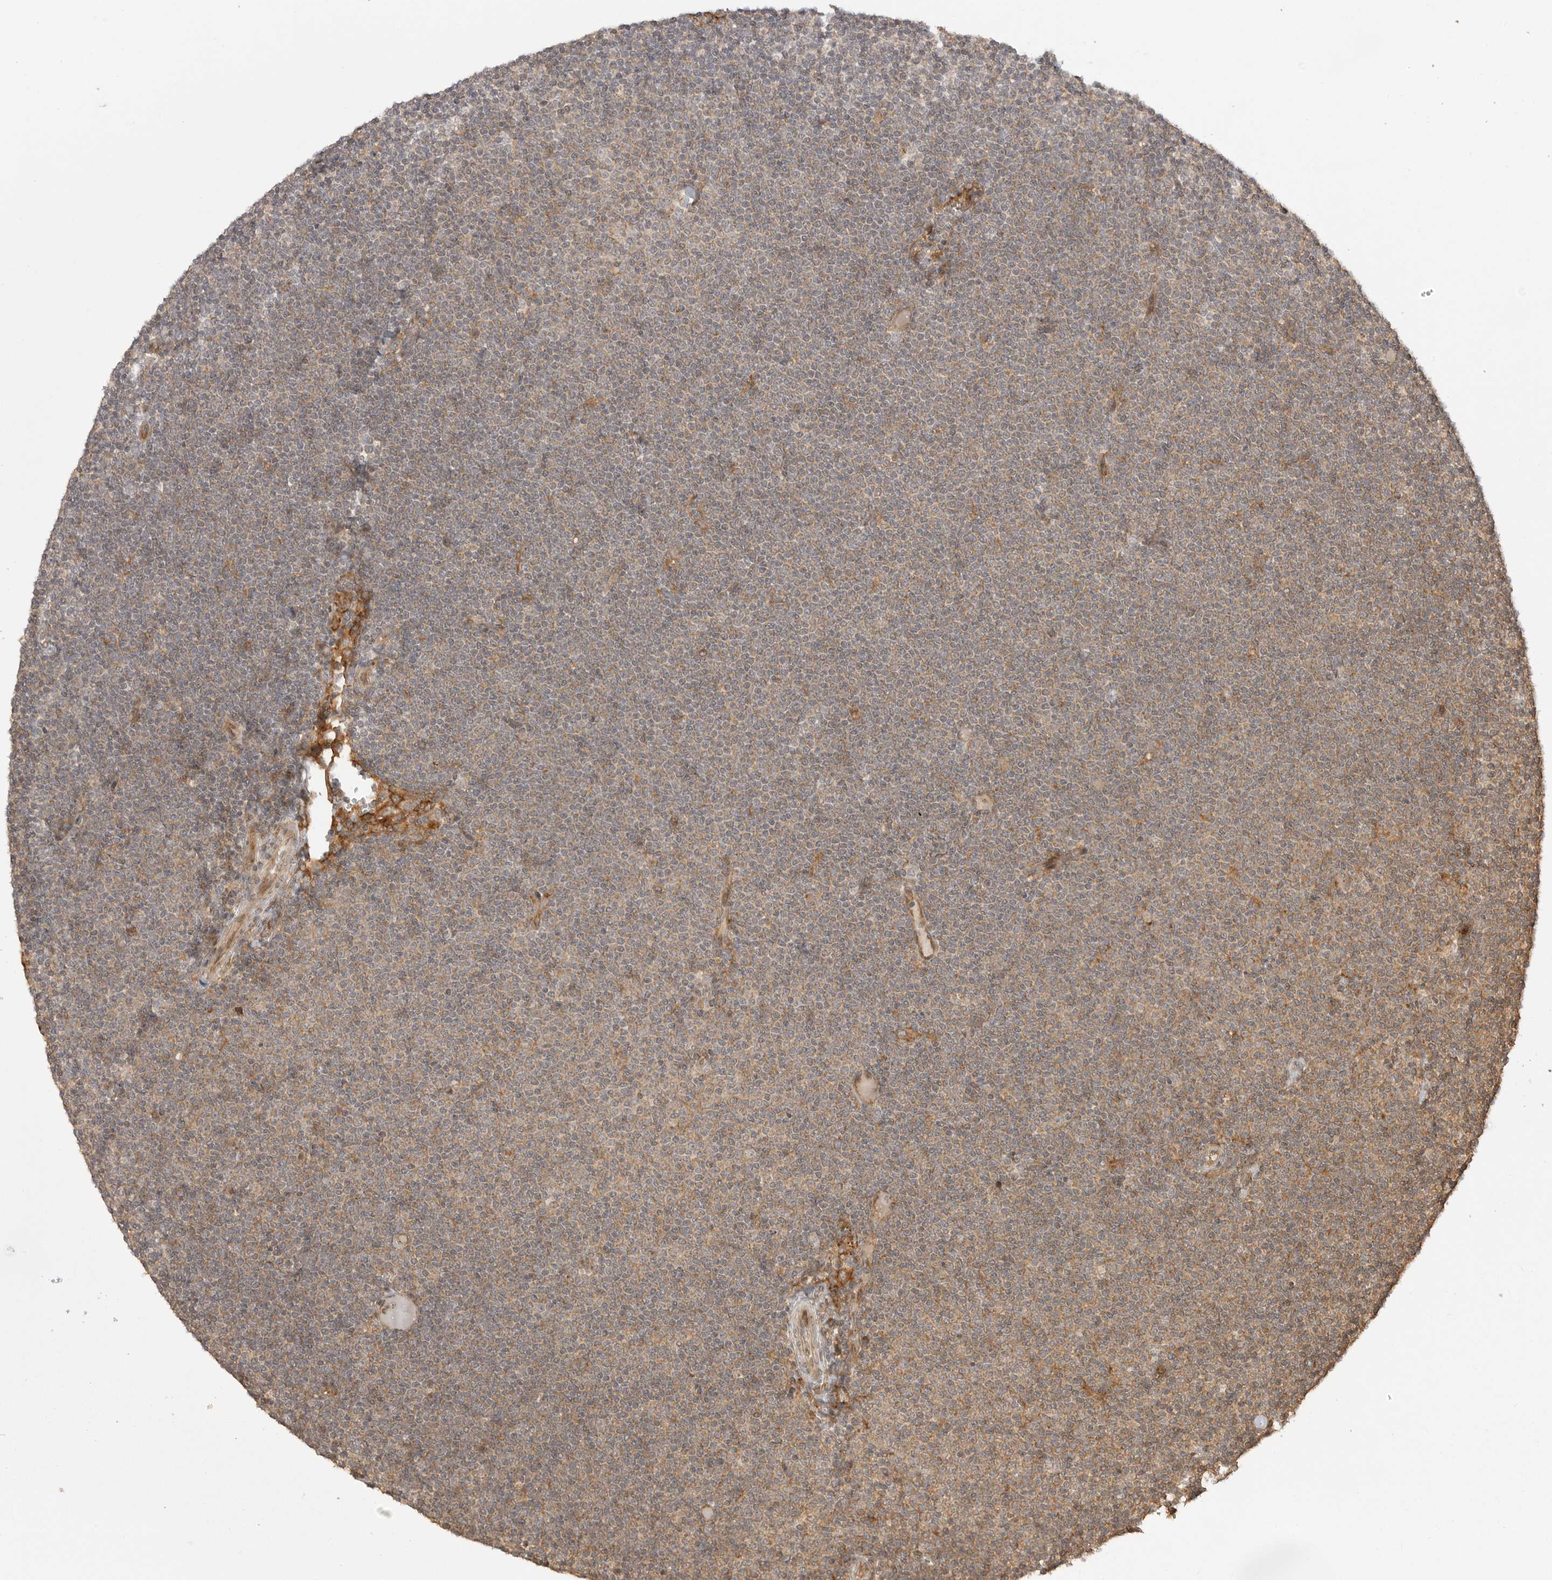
{"staining": {"intensity": "moderate", "quantity": "25%-75%", "location": "cytoplasmic/membranous"}, "tissue": "lymphoma", "cell_type": "Tumor cells", "image_type": "cancer", "snomed": [{"axis": "morphology", "description": "Malignant lymphoma, non-Hodgkin's type, Low grade"}, {"axis": "topography", "description": "Lymph node"}], "caption": "Brown immunohistochemical staining in human malignant lymphoma, non-Hodgkin's type (low-grade) reveals moderate cytoplasmic/membranous positivity in about 25%-75% of tumor cells.", "gene": "FAT3", "patient": {"sex": "female", "age": 53}}